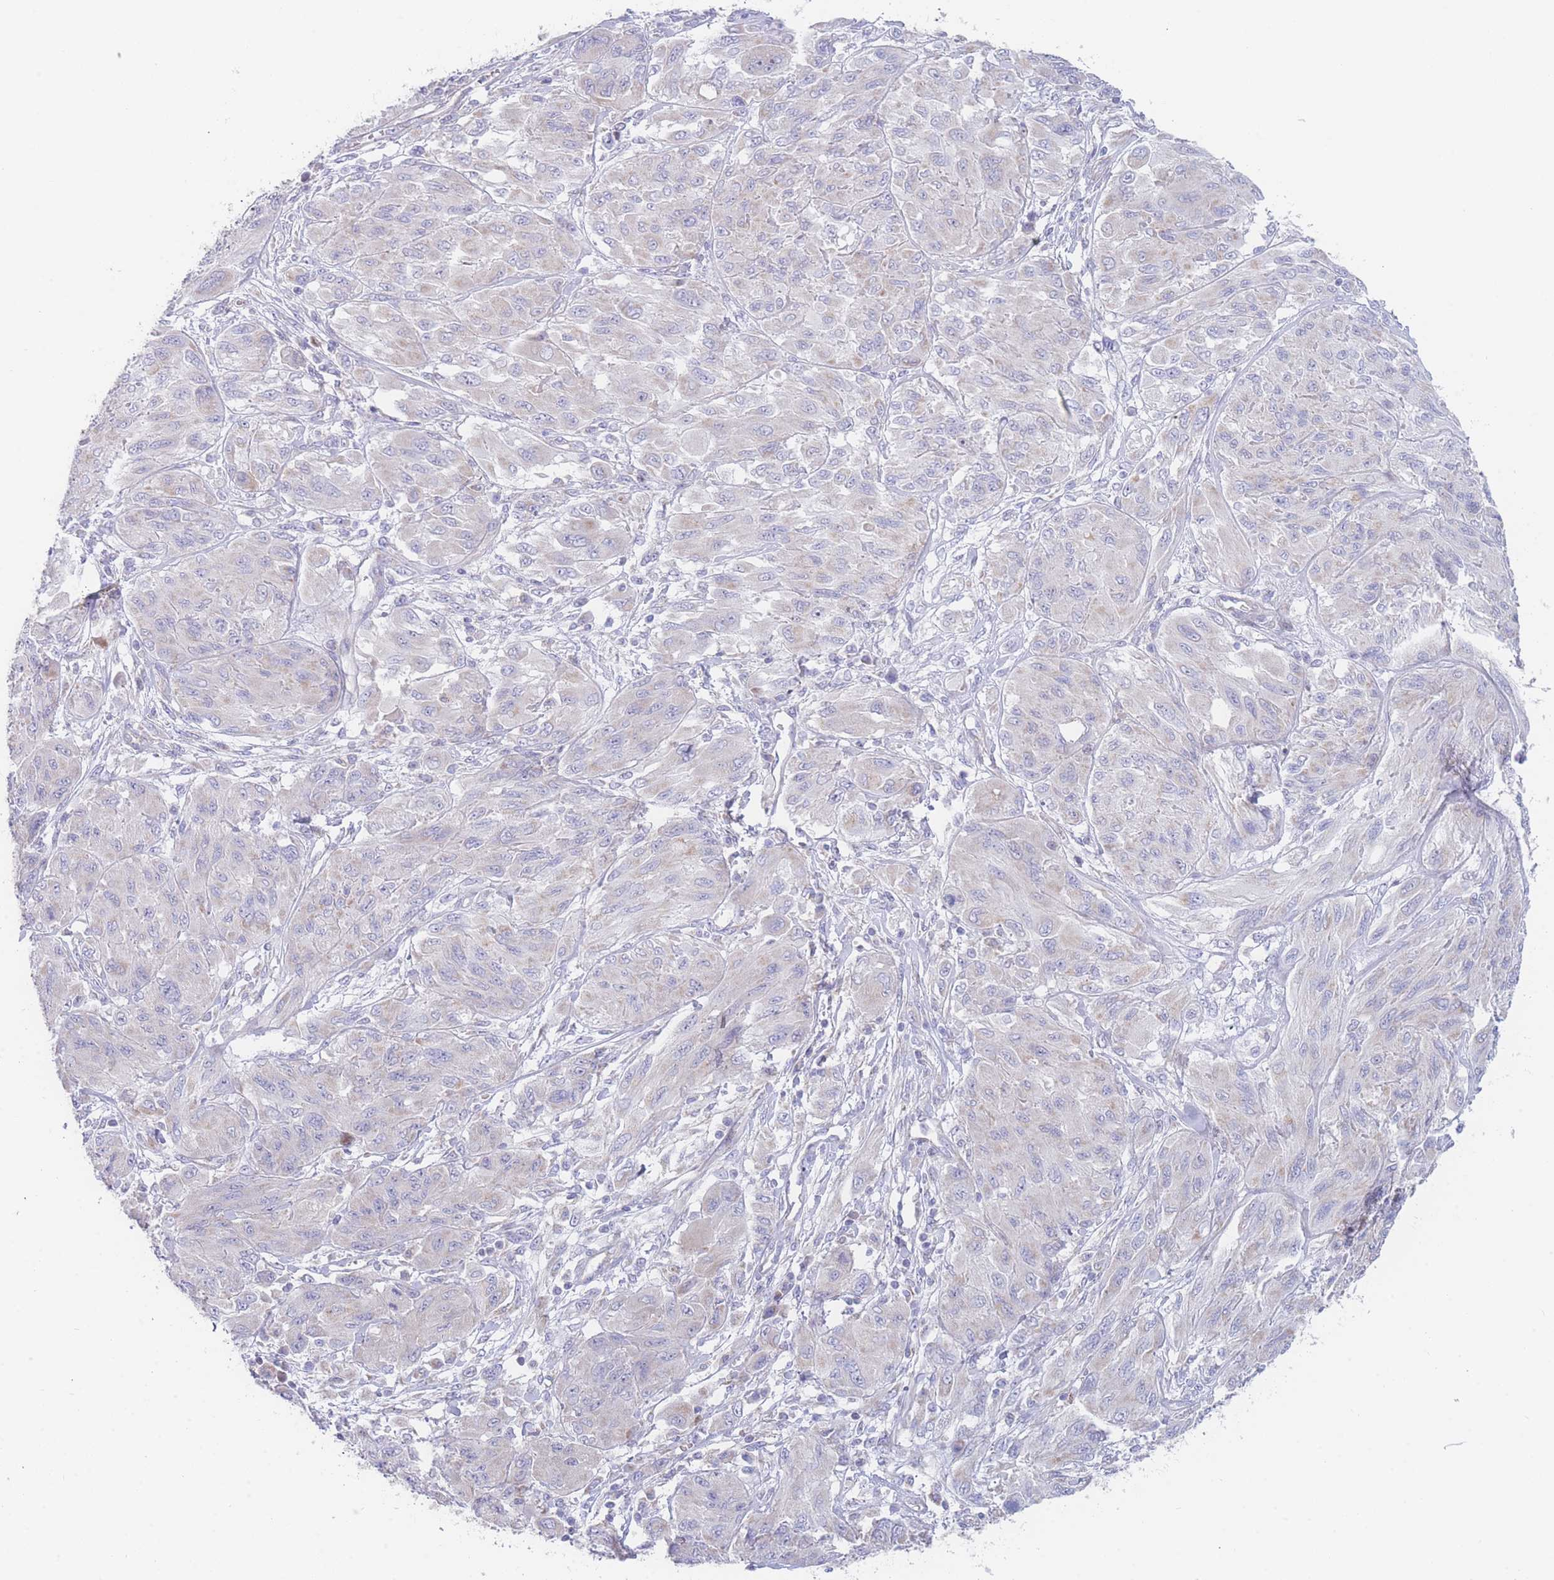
{"staining": {"intensity": "negative", "quantity": "none", "location": "none"}, "tissue": "melanoma", "cell_type": "Tumor cells", "image_type": "cancer", "snomed": [{"axis": "morphology", "description": "Malignant melanoma, NOS"}, {"axis": "topography", "description": "Skin"}], "caption": "Melanoma stained for a protein using immunohistochemistry shows no staining tumor cells.", "gene": "GPAM", "patient": {"sex": "female", "age": 91}}